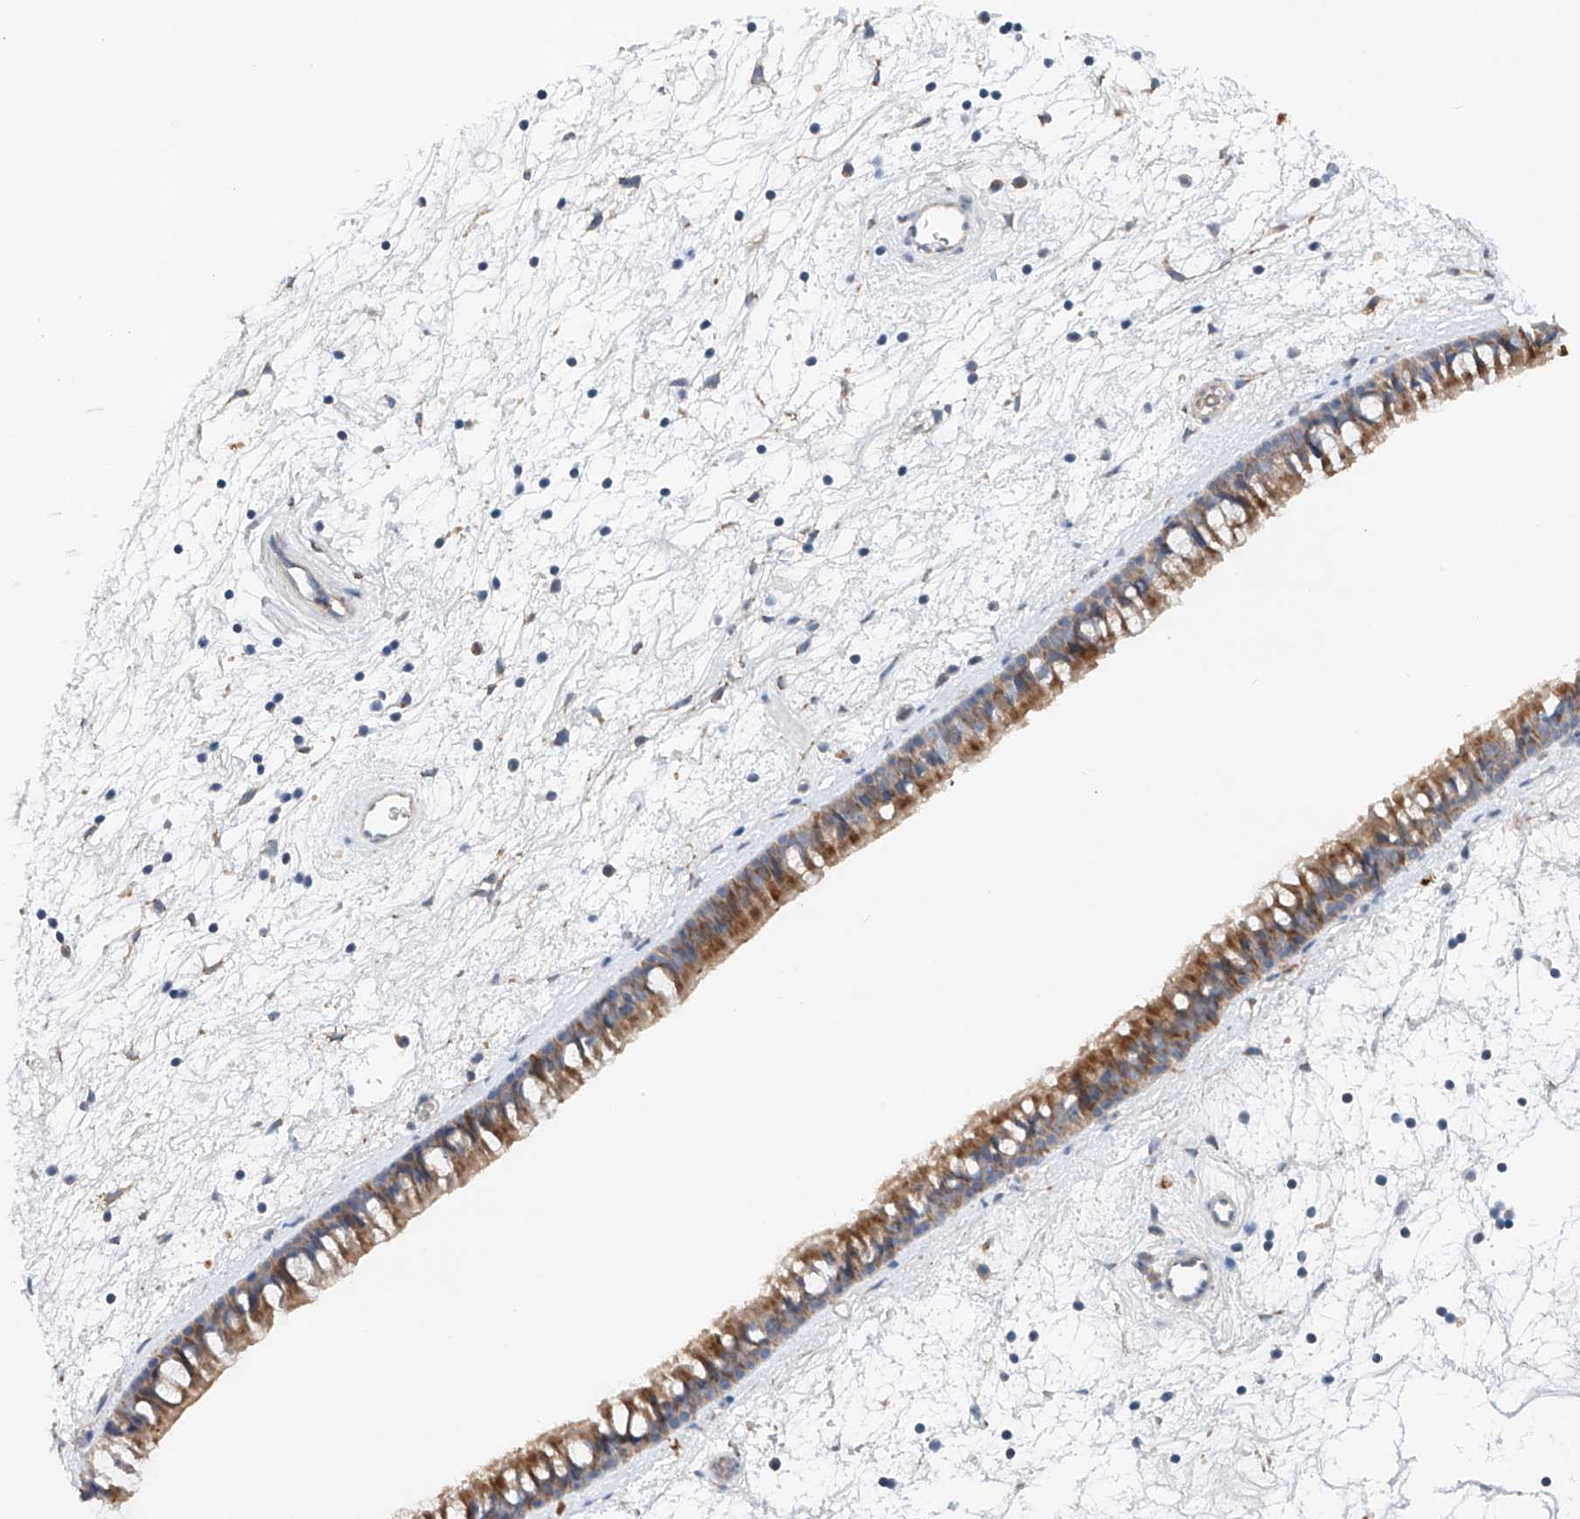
{"staining": {"intensity": "moderate", "quantity": ">75%", "location": "cytoplasmic/membranous"}, "tissue": "nasopharynx", "cell_type": "Respiratory epithelial cells", "image_type": "normal", "snomed": [{"axis": "morphology", "description": "Normal tissue, NOS"}, {"axis": "topography", "description": "Nasopharynx"}], "caption": "Immunohistochemistry (IHC) micrograph of normal nasopharynx stained for a protein (brown), which shows medium levels of moderate cytoplasmic/membranous positivity in about >75% of respiratory epithelial cells.", "gene": "GPC4", "patient": {"sex": "male", "age": 64}}